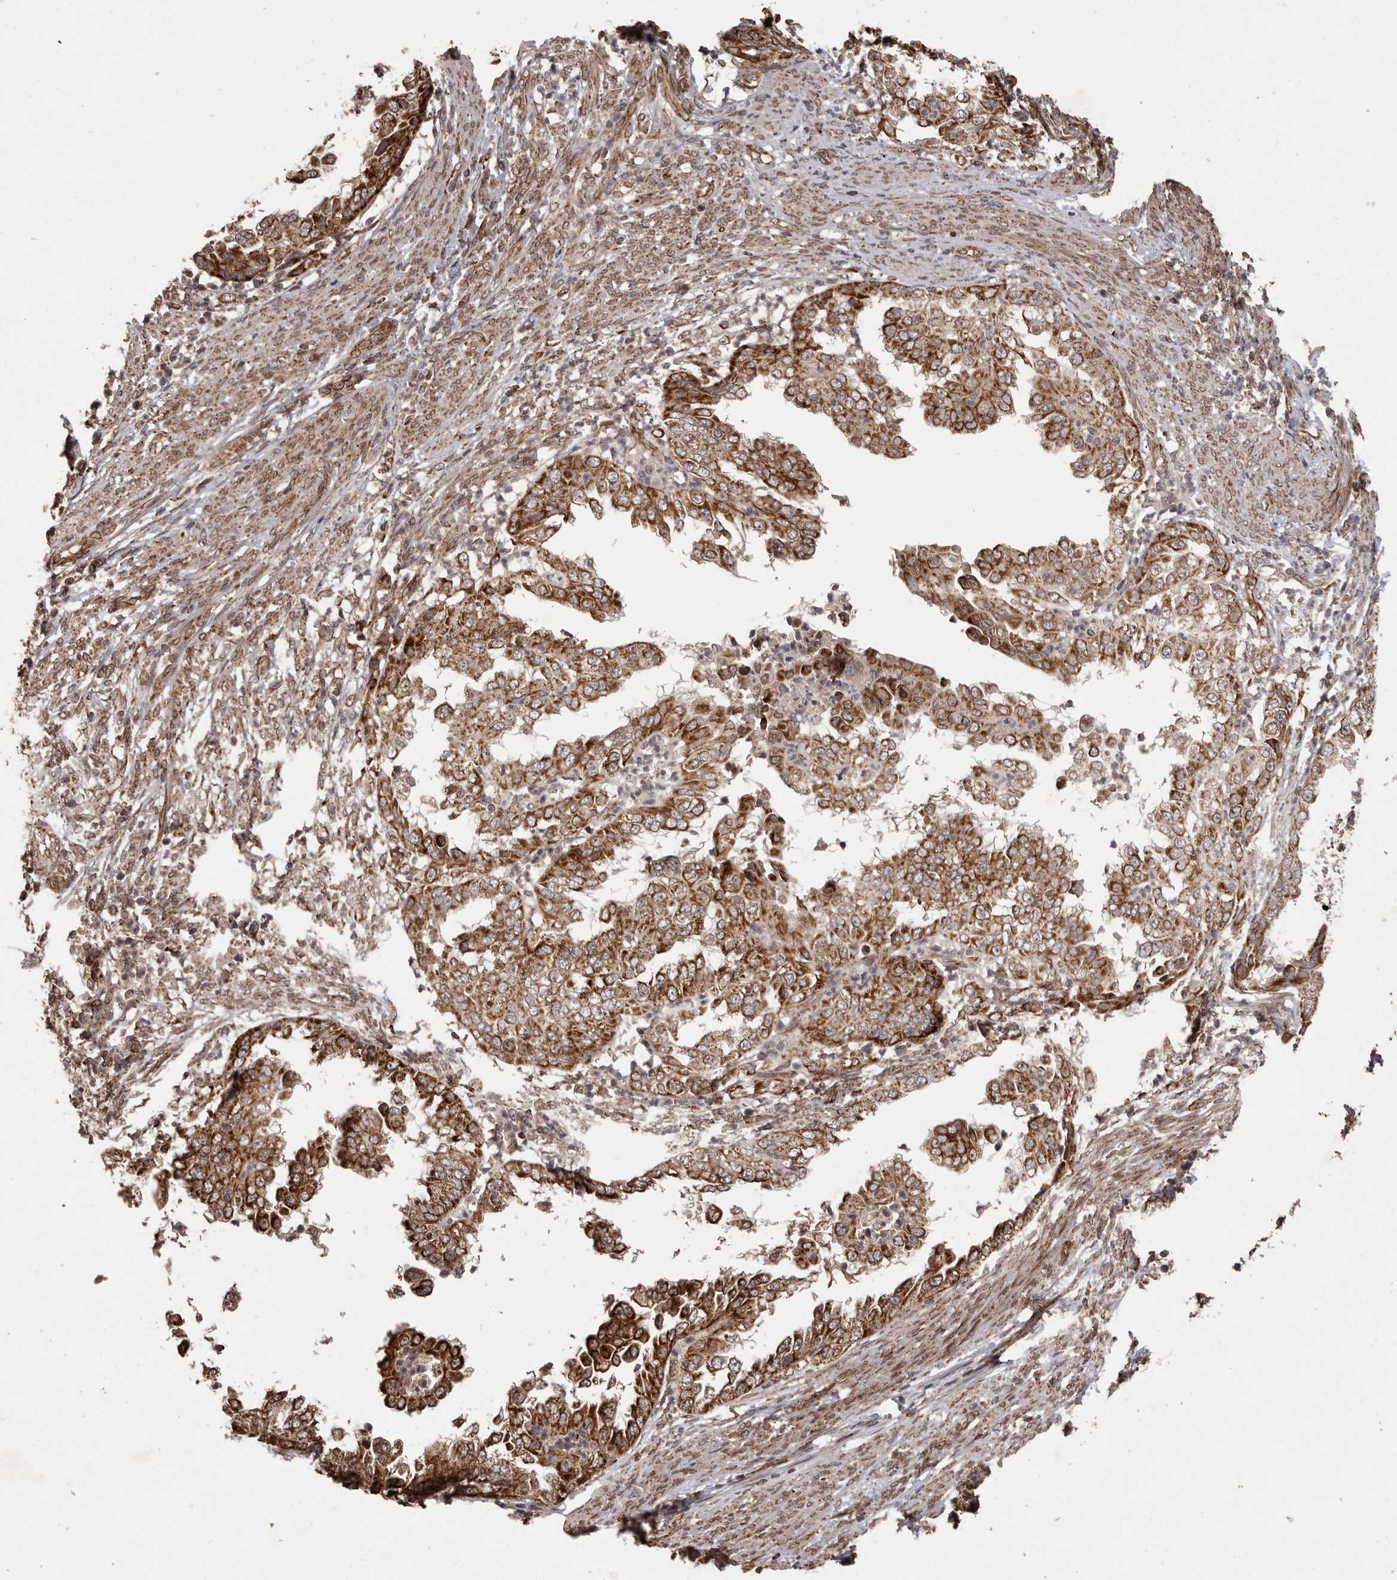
{"staining": {"intensity": "strong", "quantity": ">75%", "location": "cytoplasmic/membranous"}, "tissue": "endometrial cancer", "cell_type": "Tumor cells", "image_type": "cancer", "snomed": [{"axis": "morphology", "description": "Adenocarcinoma, NOS"}, {"axis": "topography", "description": "Endometrium"}], "caption": "Human endometrial adenocarcinoma stained for a protein (brown) exhibits strong cytoplasmic/membranous positive positivity in approximately >75% of tumor cells.", "gene": "CHRM2", "patient": {"sex": "female", "age": 85}}